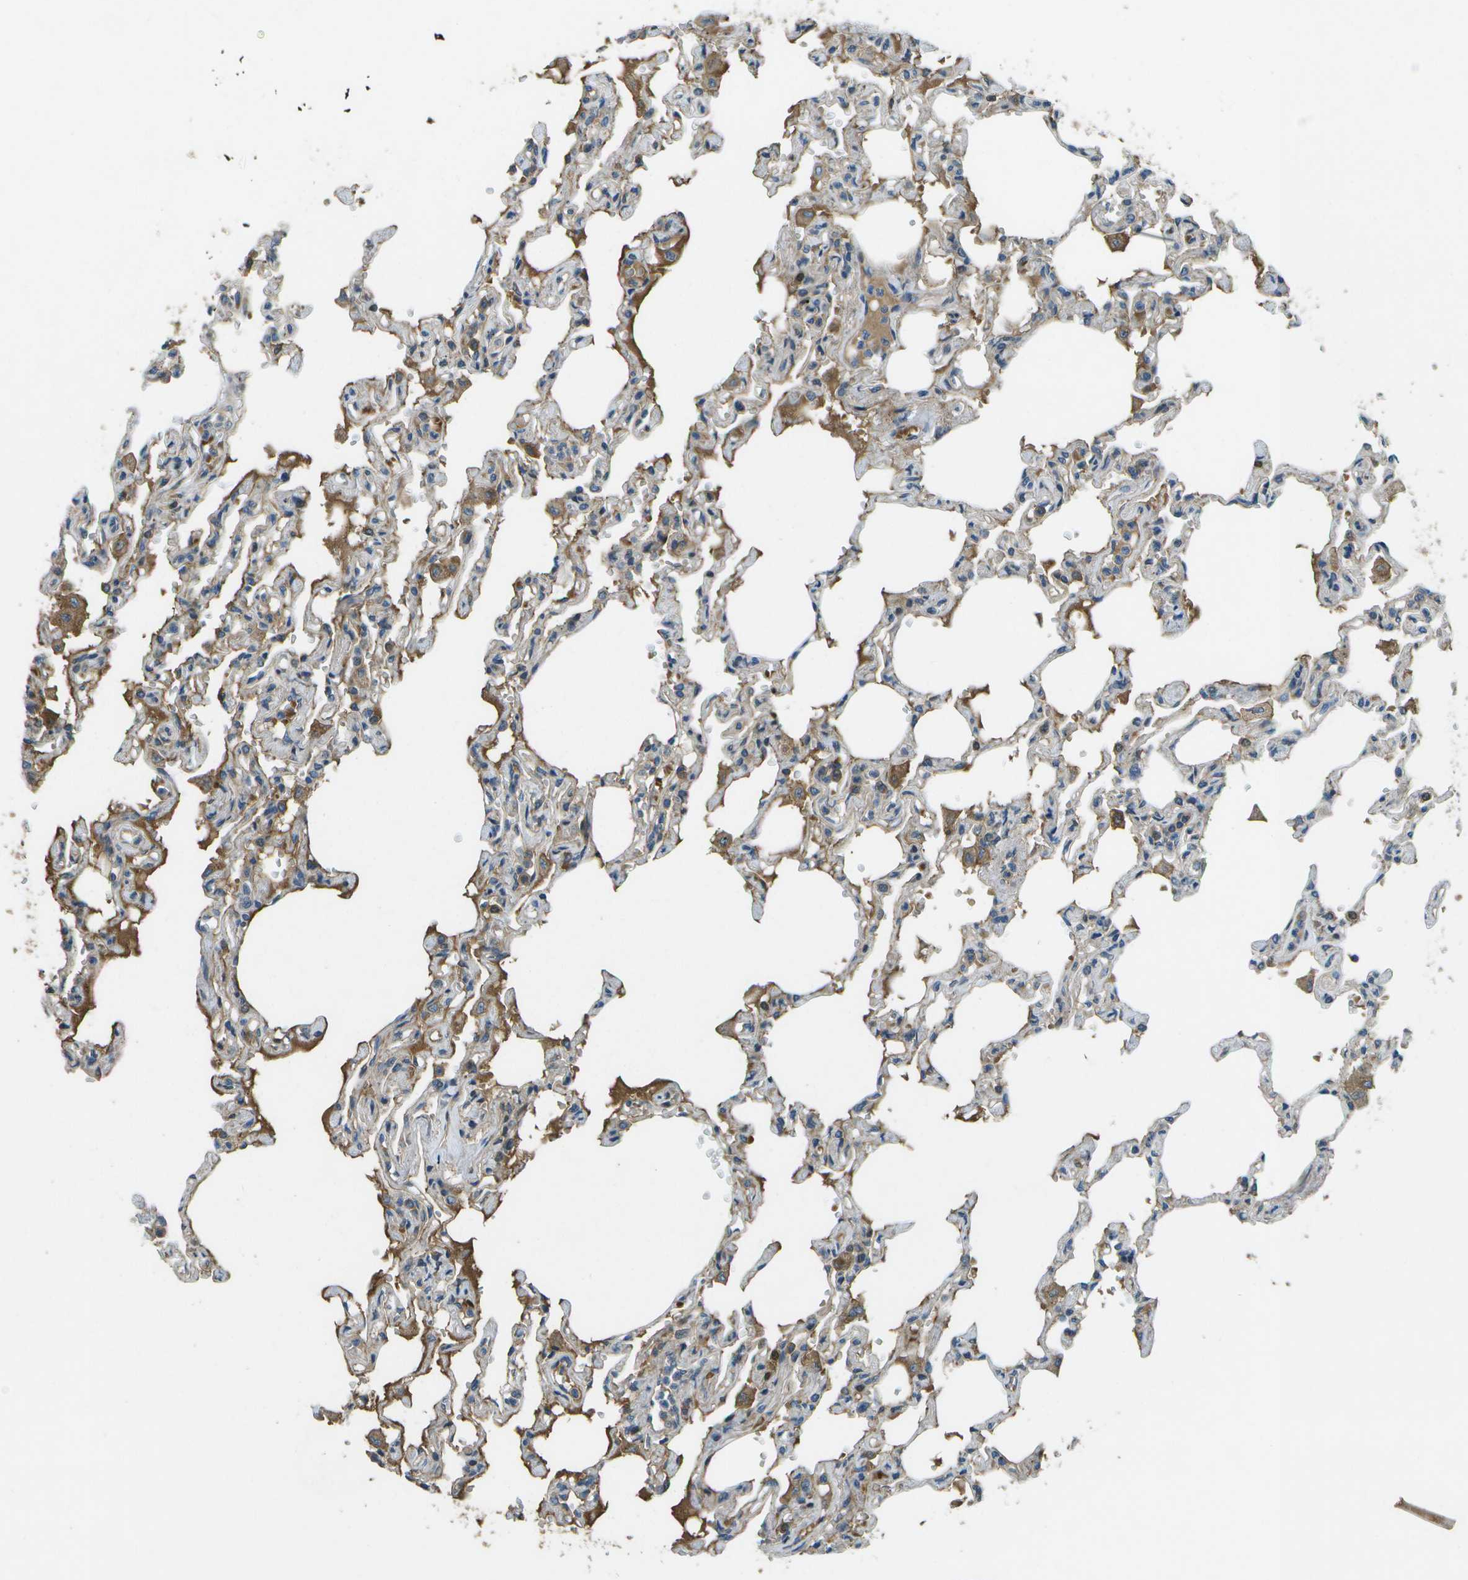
{"staining": {"intensity": "moderate", "quantity": "25%-75%", "location": "cytoplasmic/membranous"}, "tissue": "lung", "cell_type": "Alveolar cells", "image_type": "normal", "snomed": [{"axis": "morphology", "description": "Normal tissue, NOS"}, {"axis": "topography", "description": "Lung"}], "caption": "Immunohistochemical staining of unremarkable lung reveals 25%-75% levels of moderate cytoplasmic/membranous protein expression in approximately 25%-75% of alveolar cells.", "gene": "PXYLP1", "patient": {"sex": "male", "age": 21}}